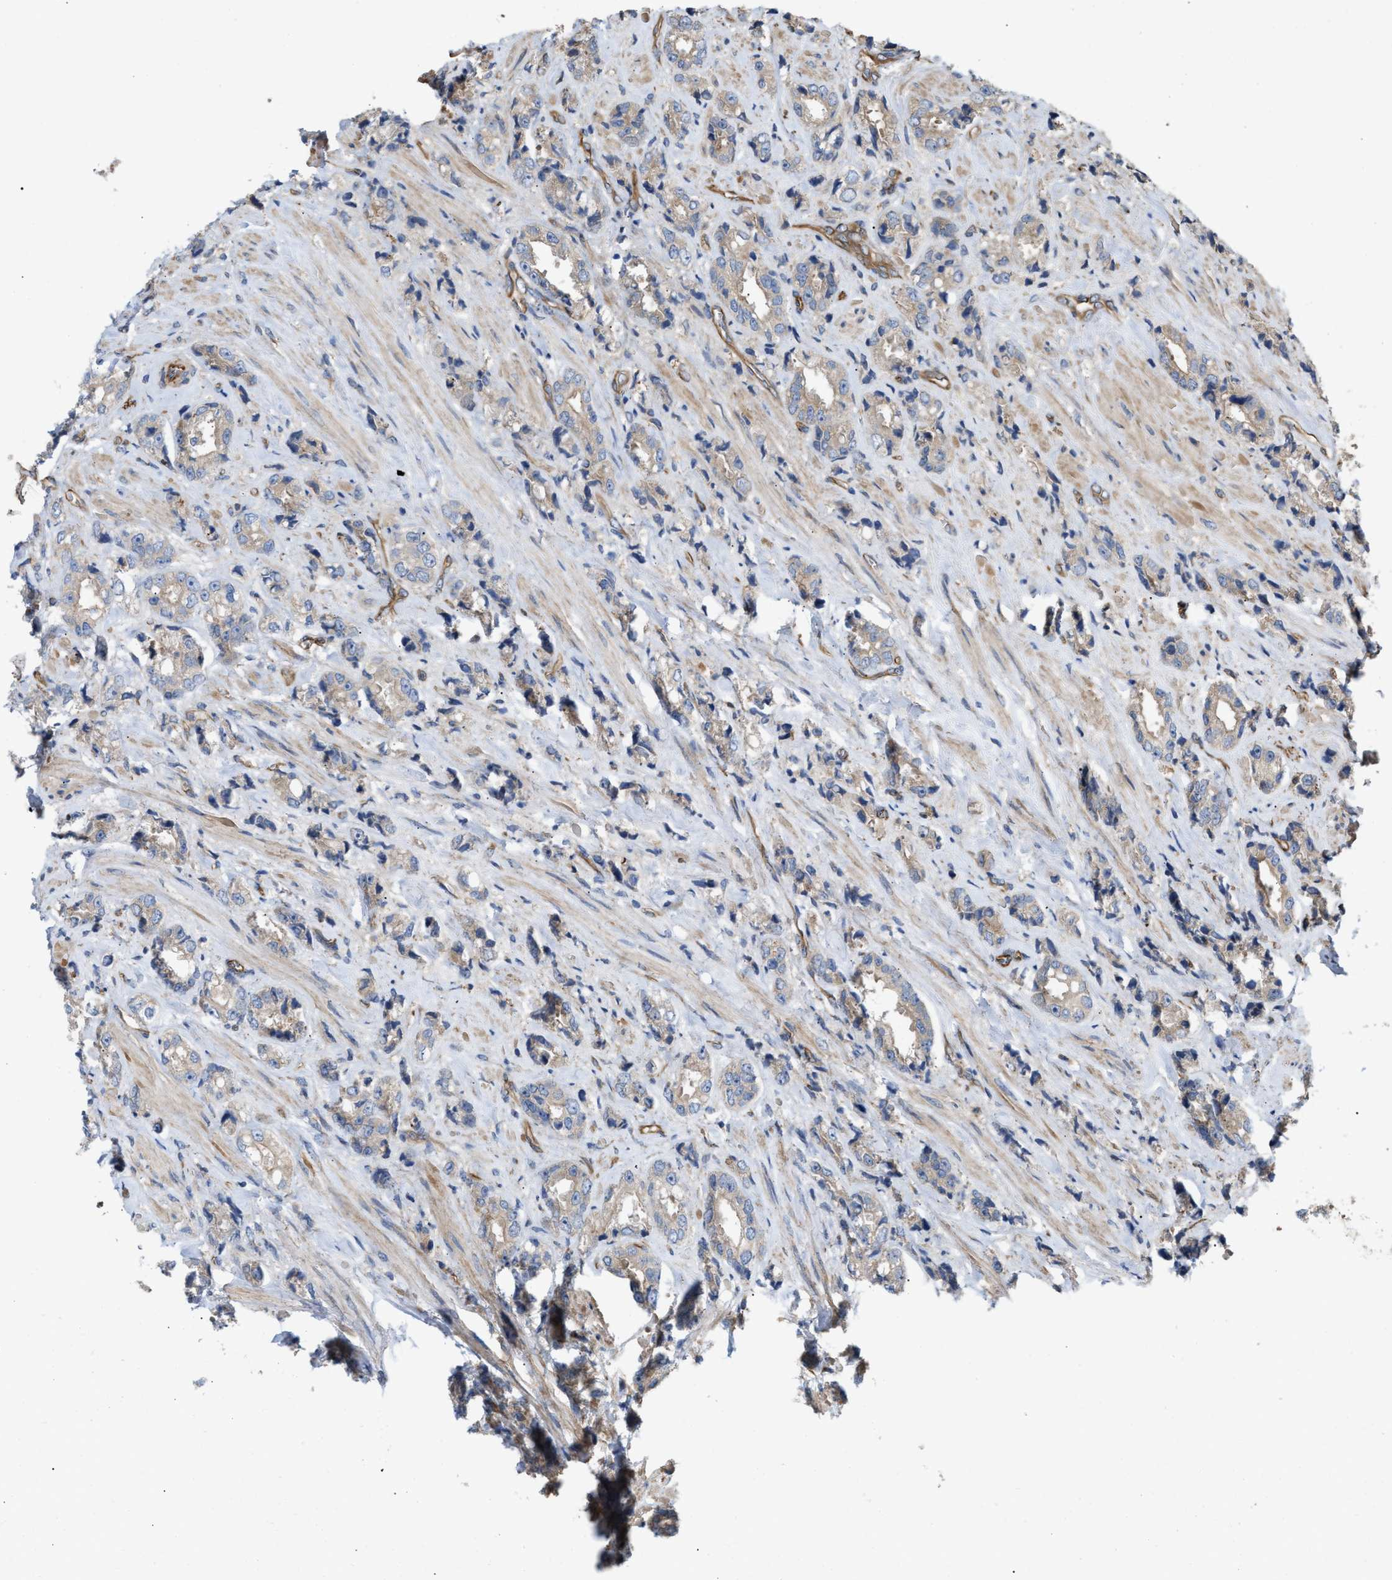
{"staining": {"intensity": "weak", "quantity": ">75%", "location": "cytoplasmic/membranous"}, "tissue": "prostate cancer", "cell_type": "Tumor cells", "image_type": "cancer", "snomed": [{"axis": "morphology", "description": "Adenocarcinoma, High grade"}, {"axis": "topography", "description": "Prostate"}], "caption": "Prostate cancer stained with DAB immunohistochemistry (IHC) reveals low levels of weak cytoplasmic/membranous expression in about >75% of tumor cells. The staining was performed using DAB, with brown indicating positive protein expression. Nuclei are stained blue with hematoxylin.", "gene": "EPS15L1", "patient": {"sex": "male", "age": 61}}